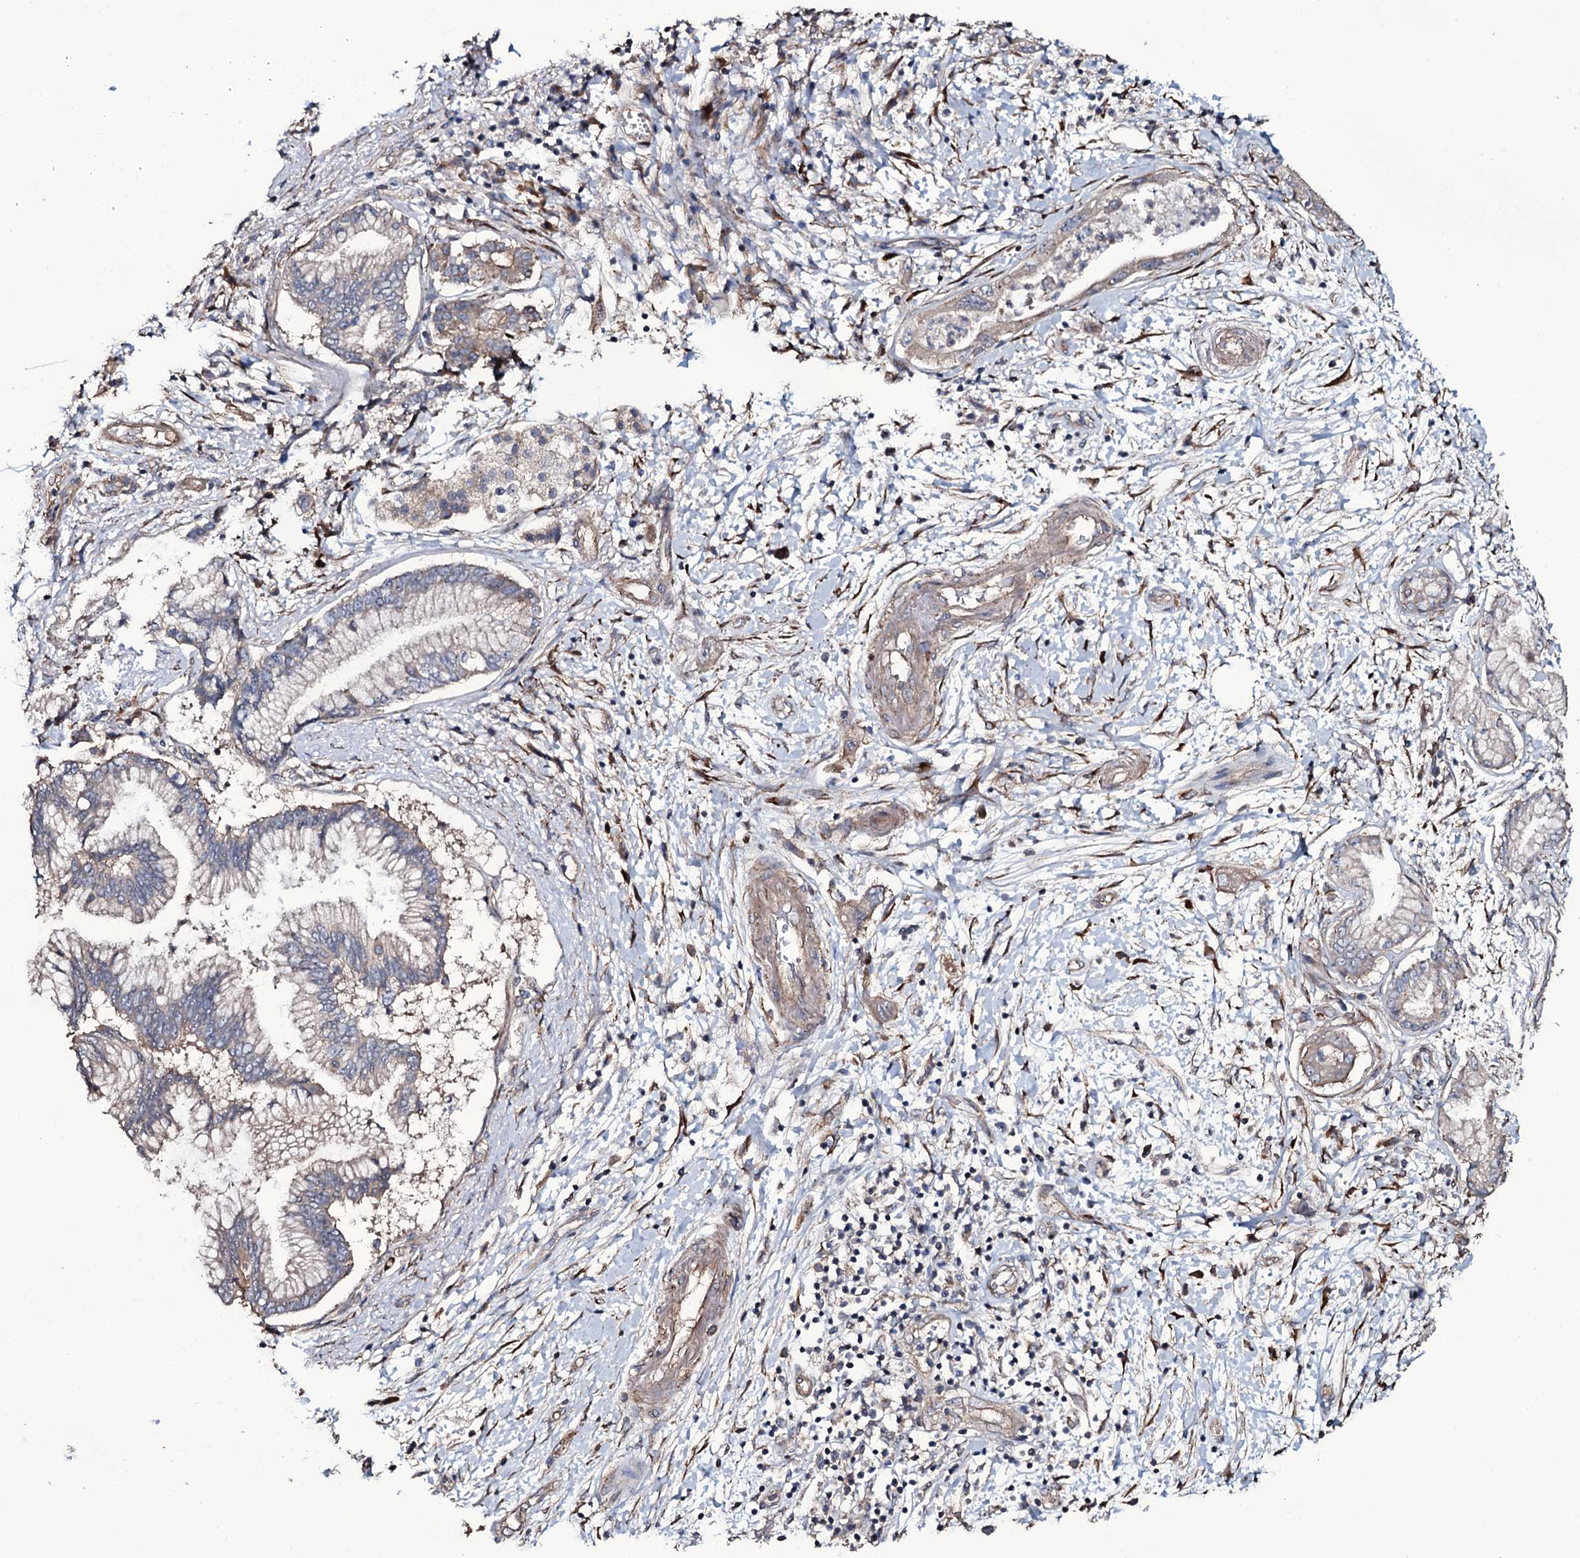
{"staining": {"intensity": "weak", "quantity": "<25%", "location": "cytoplasmic/membranous"}, "tissue": "pancreatic cancer", "cell_type": "Tumor cells", "image_type": "cancer", "snomed": [{"axis": "morphology", "description": "Adenocarcinoma, NOS"}, {"axis": "topography", "description": "Pancreas"}], "caption": "Adenocarcinoma (pancreatic) stained for a protein using IHC reveals no expression tumor cells.", "gene": "WIPF3", "patient": {"sex": "female", "age": 73}}